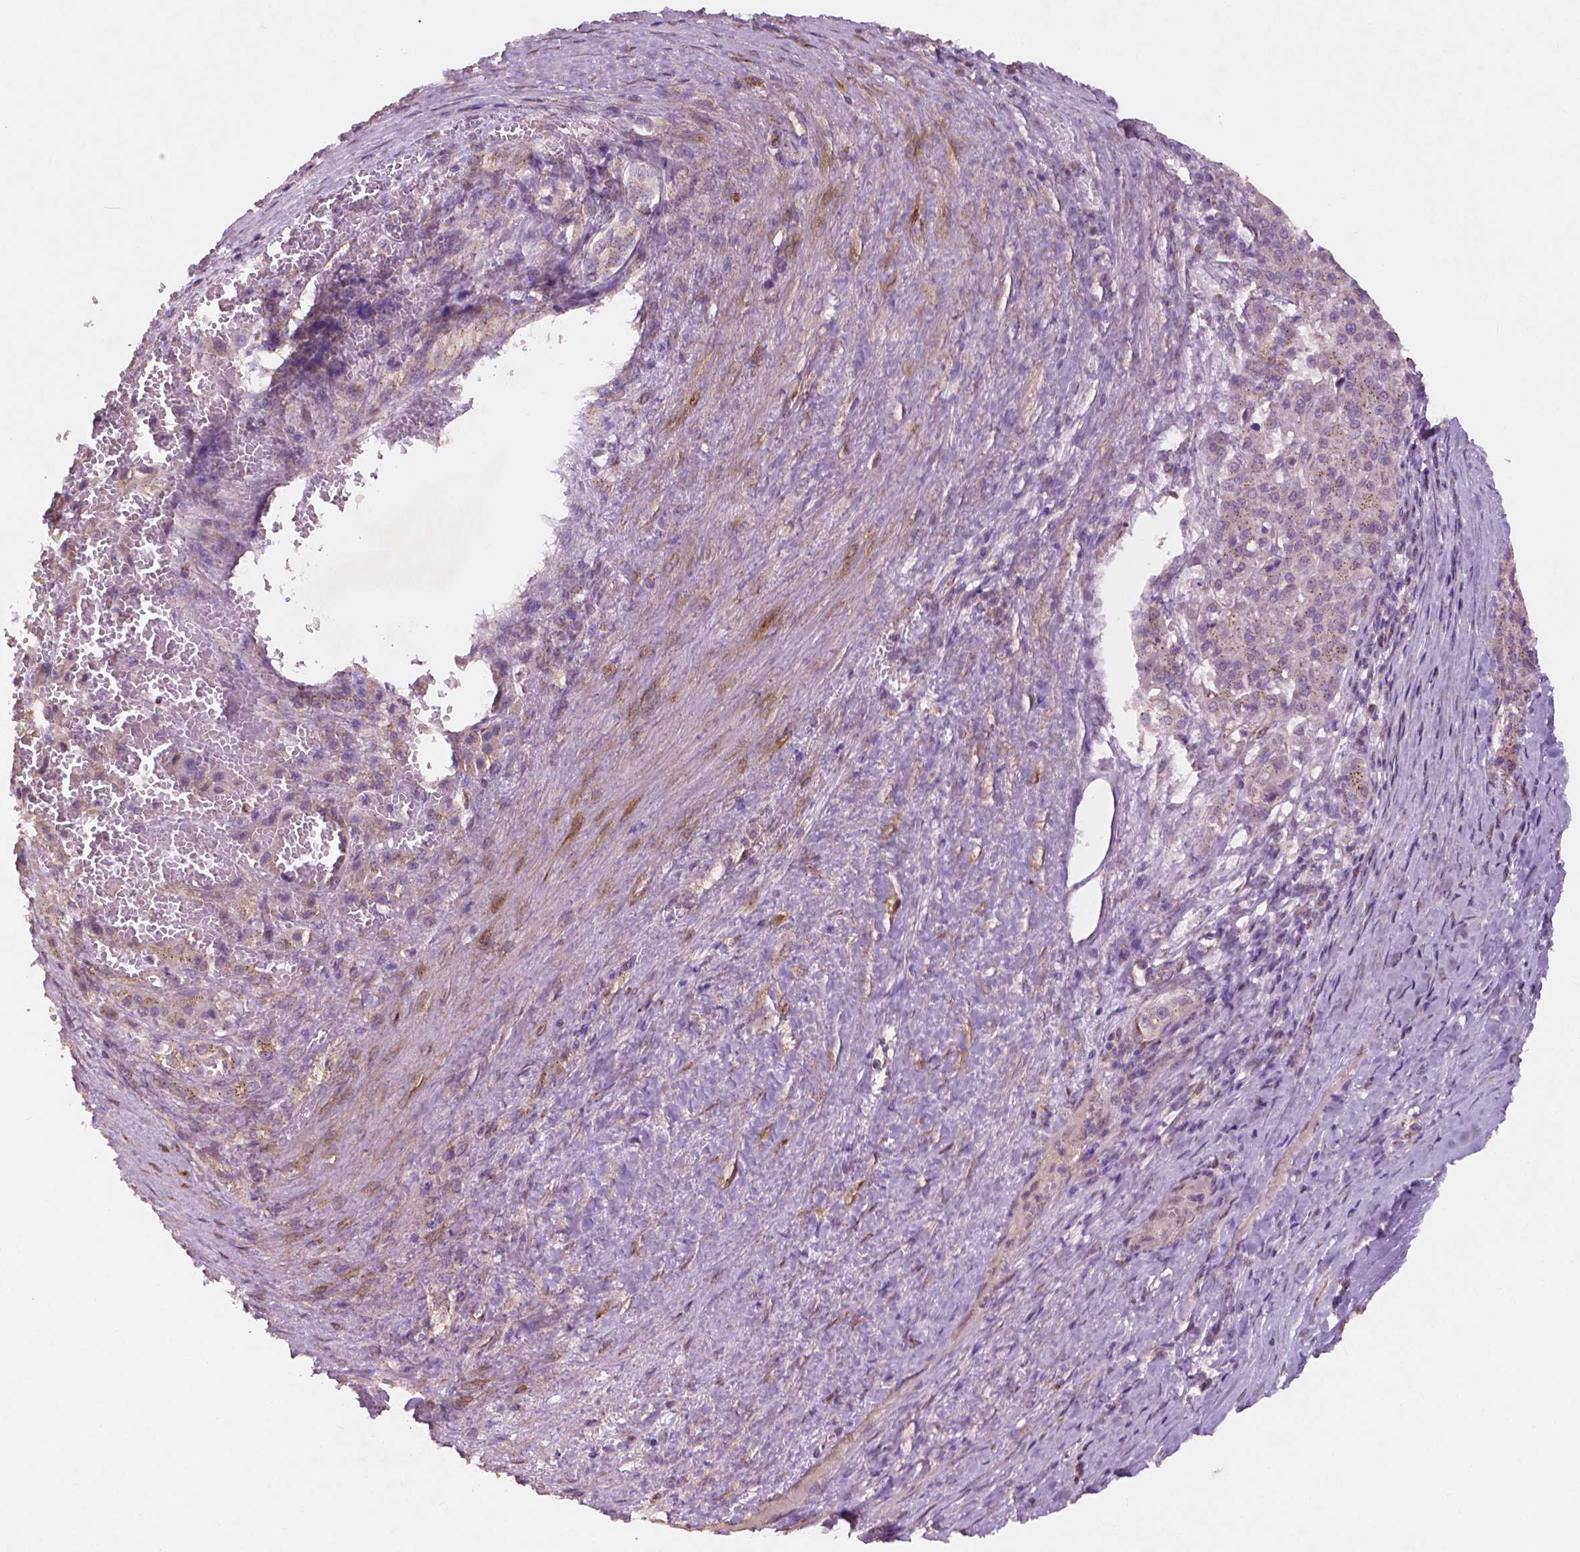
{"staining": {"intensity": "moderate", "quantity": ">75%", "location": "cytoplasmic/membranous"}, "tissue": "liver cancer", "cell_type": "Tumor cells", "image_type": "cancer", "snomed": [{"axis": "morphology", "description": "Carcinoma, Hepatocellular, NOS"}, {"axis": "topography", "description": "Liver"}], "caption": "Immunohistochemistry of liver cancer displays medium levels of moderate cytoplasmic/membranous staining in about >75% of tumor cells. (Stains: DAB (3,3'-diaminobenzidine) in brown, nuclei in blue, Microscopy: brightfield microscopy at high magnification).", "gene": "CHPT1", "patient": {"sex": "female", "age": 58}}